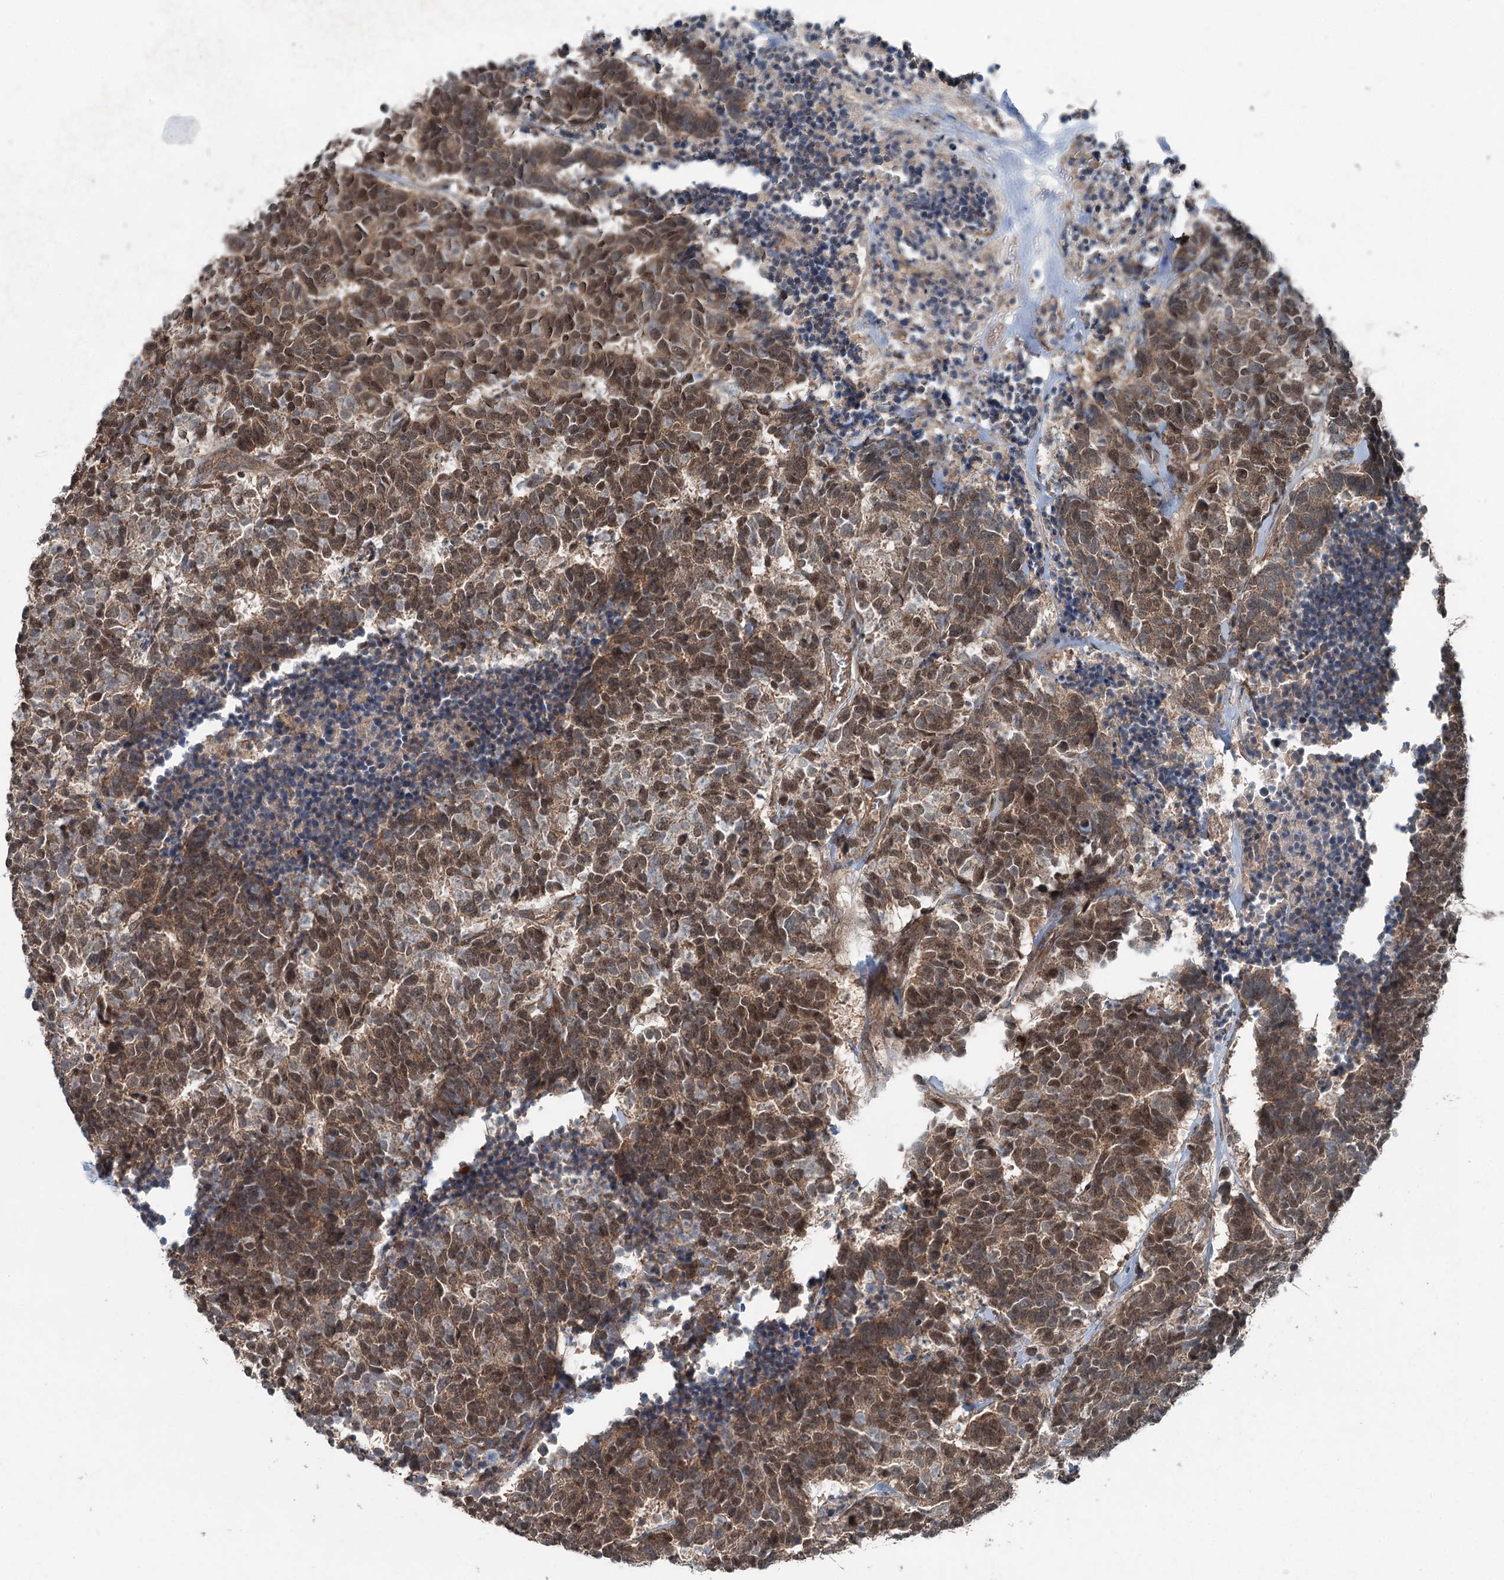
{"staining": {"intensity": "moderate", "quantity": ">75%", "location": "cytoplasmic/membranous,nuclear"}, "tissue": "carcinoid", "cell_type": "Tumor cells", "image_type": "cancer", "snomed": [{"axis": "morphology", "description": "Carcinoma, NOS"}, {"axis": "morphology", "description": "Carcinoid, malignant, NOS"}, {"axis": "topography", "description": "Urinary bladder"}], "caption": "Human carcinoid stained with a protein marker displays moderate staining in tumor cells.", "gene": "SKIC3", "patient": {"sex": "male", "age": 57}}